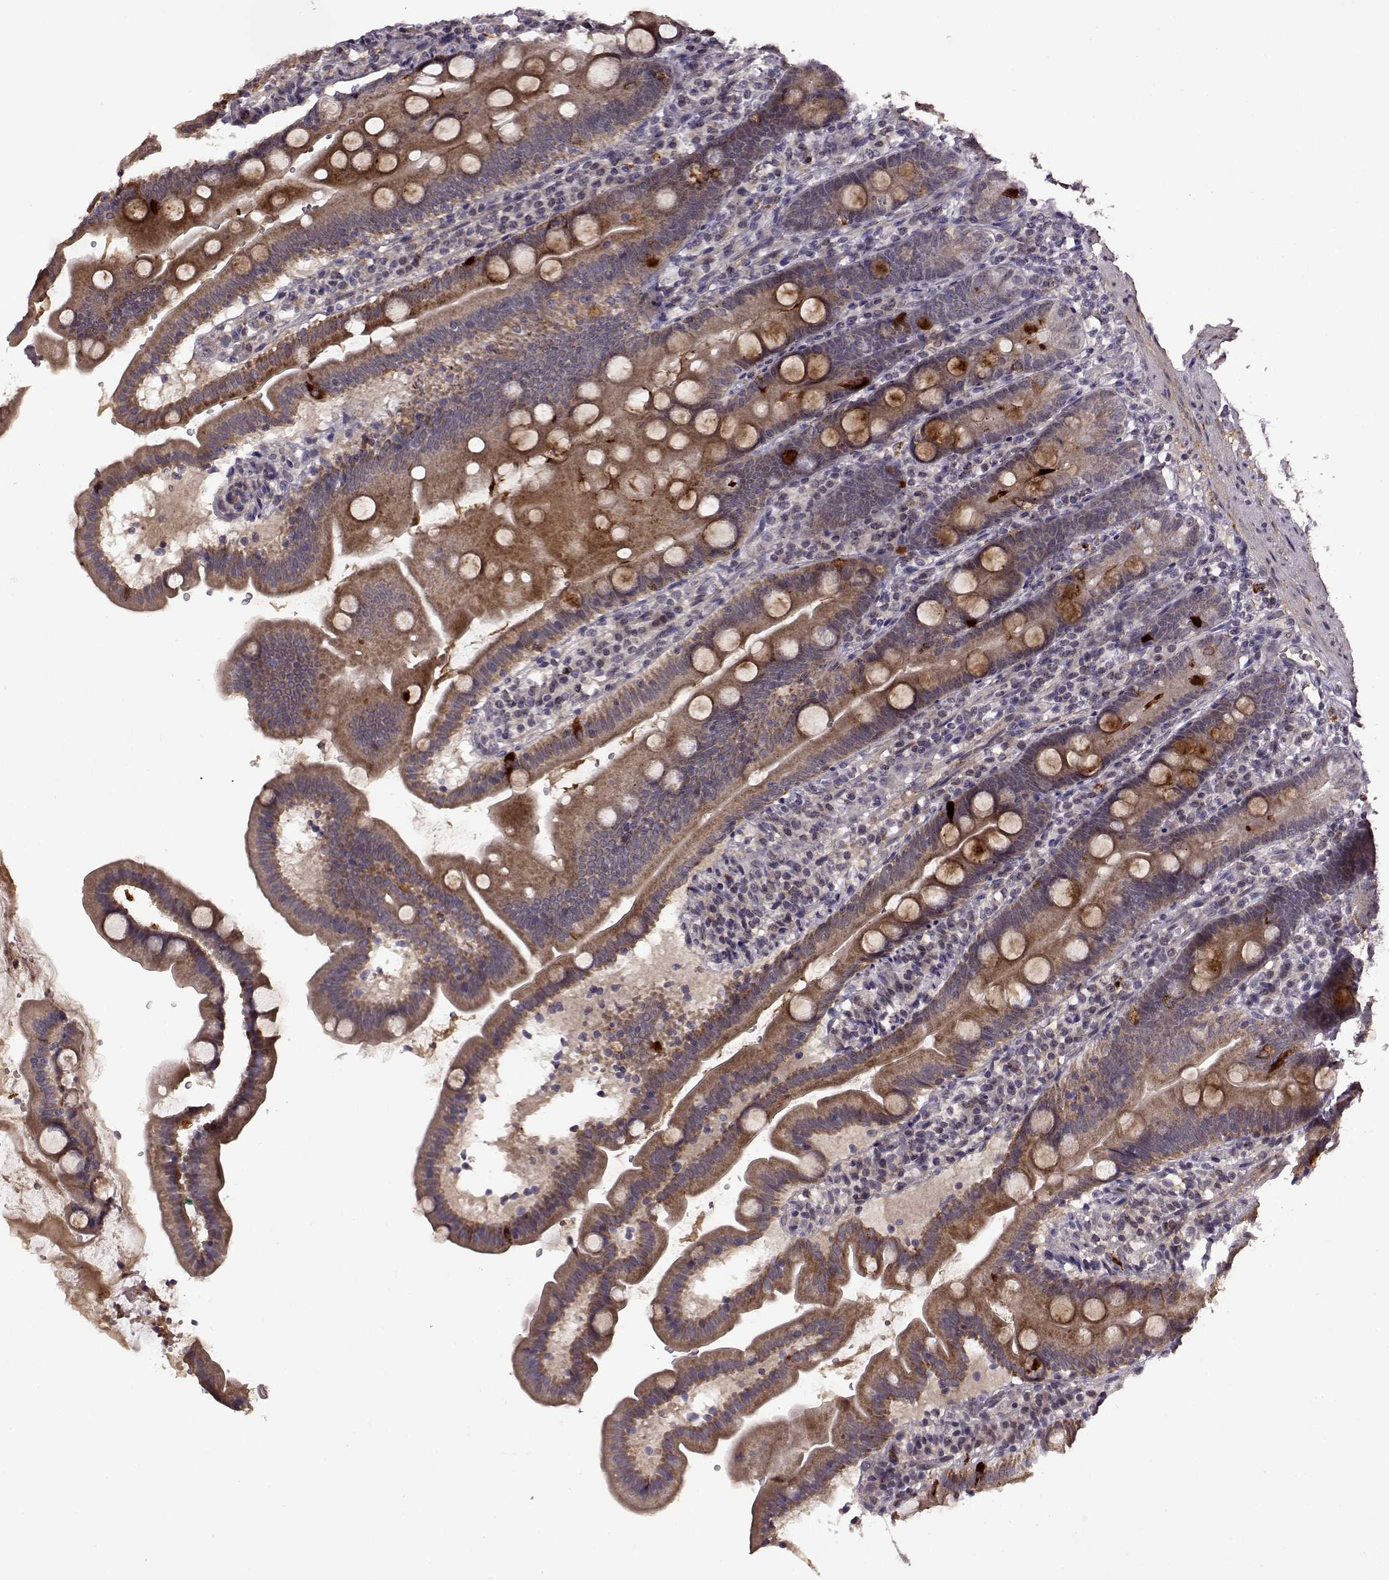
{"staining": {"intensity": "strong", "quantity": "<25%", "location": "cytoplasmic/membranous"}, "tissue": "duodenum", "cell_type": "Glandular cells", "image_type": "normal", "snomed": [{"axis": "morphology", "description": "Normal tissue, NOS"}, {"axis": "topography", "description": "Duodenum"}], "caption": "Duodenum stained with DAB (3,3'-diaminobenzidine) immunohistochemistry (IHC) exhibits medium levels of strong cytoplasmic/membranous positivity in about <25% of glandular cells. Ihc stains the protein of interest in brown and the nuclei are stained blue.", "gene": "MAIP1", "patient": {"sex": "female", "age": 67}}